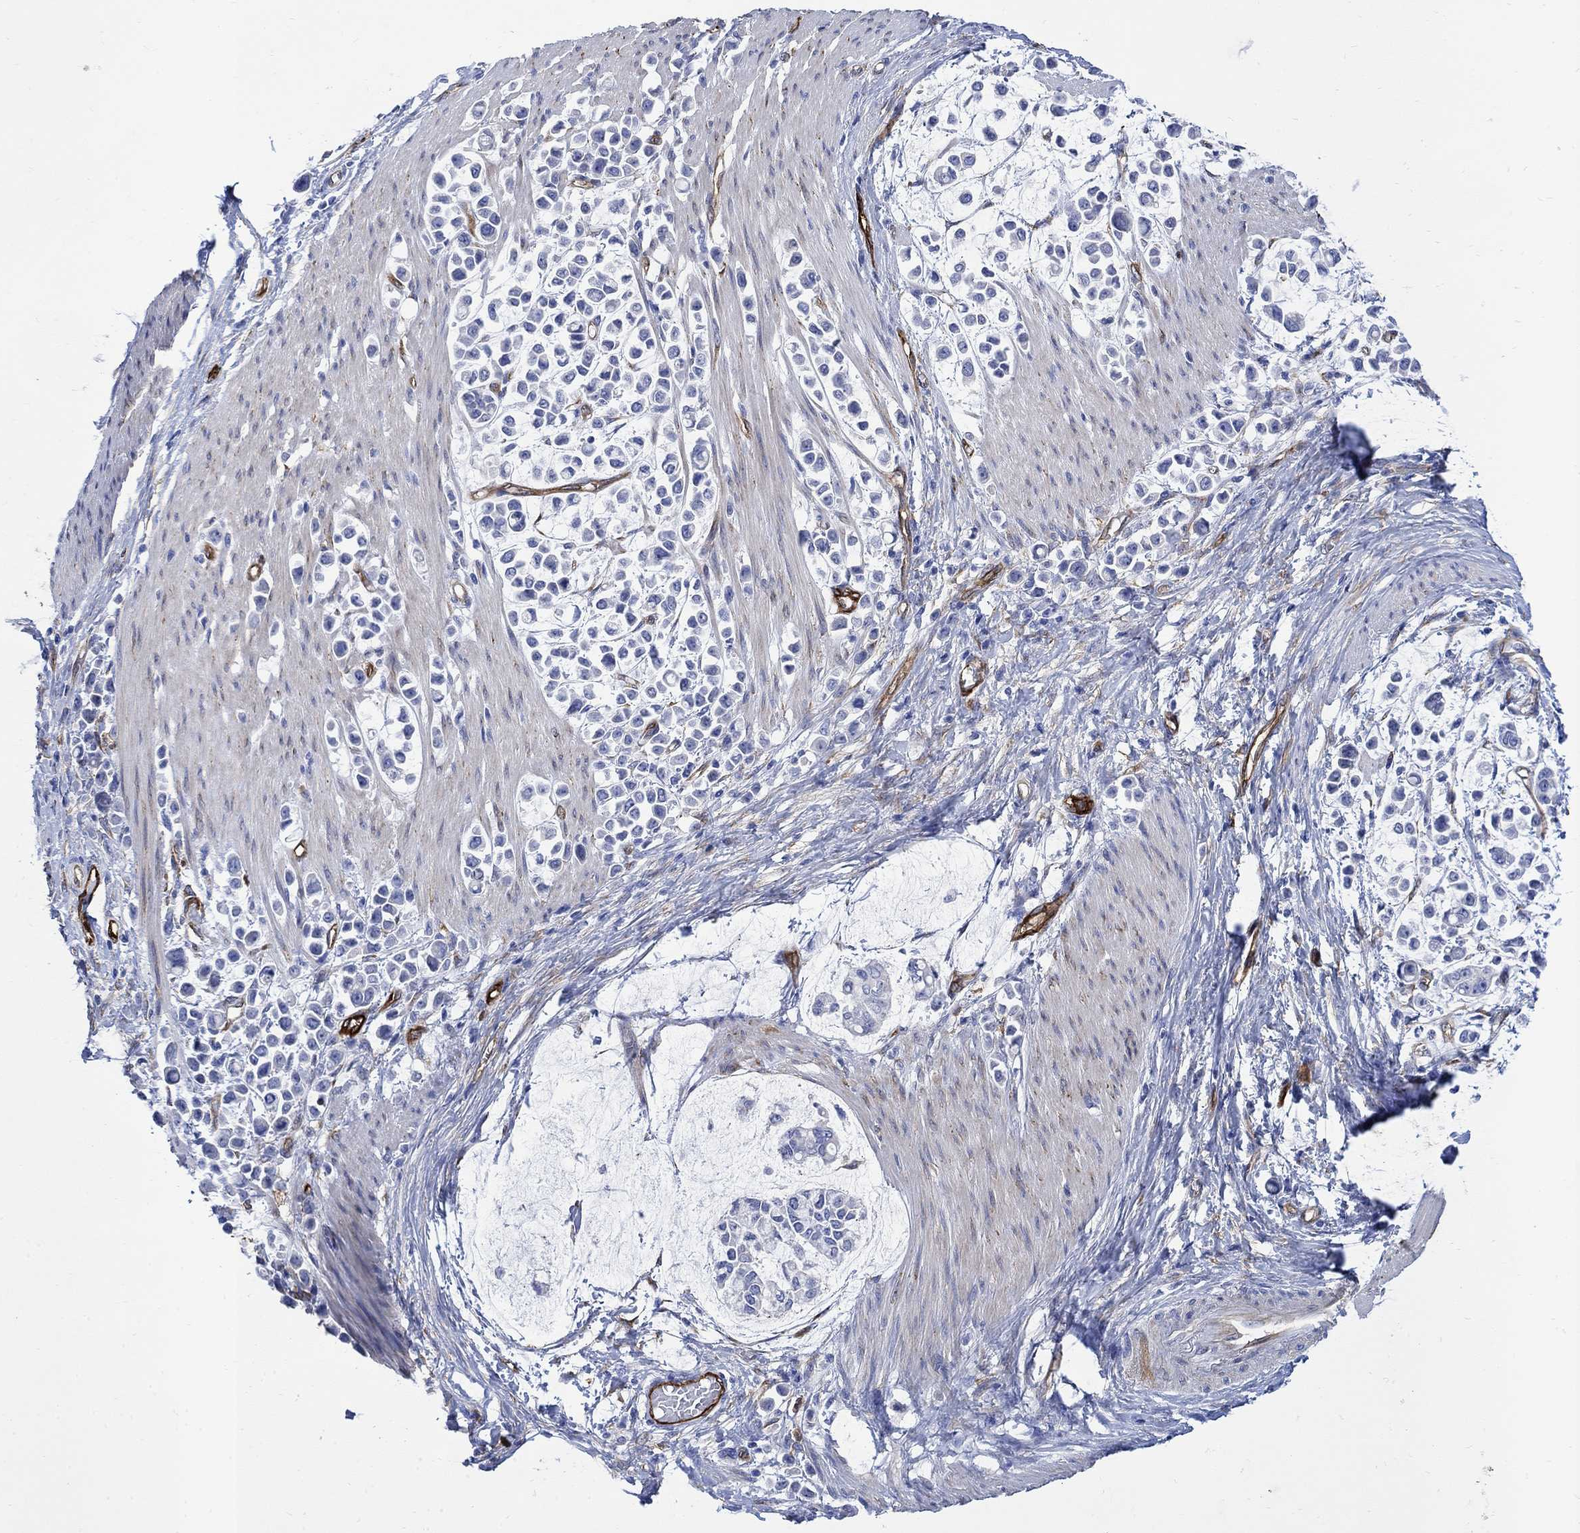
{"staining": {"intensity": "negative", "quantity": "none", "location": "none"}, "tissue": "stomach cancer", "cell_type": "Tumor cells", "image_type": "cancer", "snomed": [{"axis": "morphology", "description": "Adenocarcinoma, NOS"}, {"axis": "topography", "description": "Stomach"}], "caption": "This histopathology image is of stomach cancer stained with IHC to label a protein in brown with the nuclei are counter-stained blue. There is no expression in tumor cells.", "gene": "TGM2", "patient": {"sex": "male", "age": 82}}